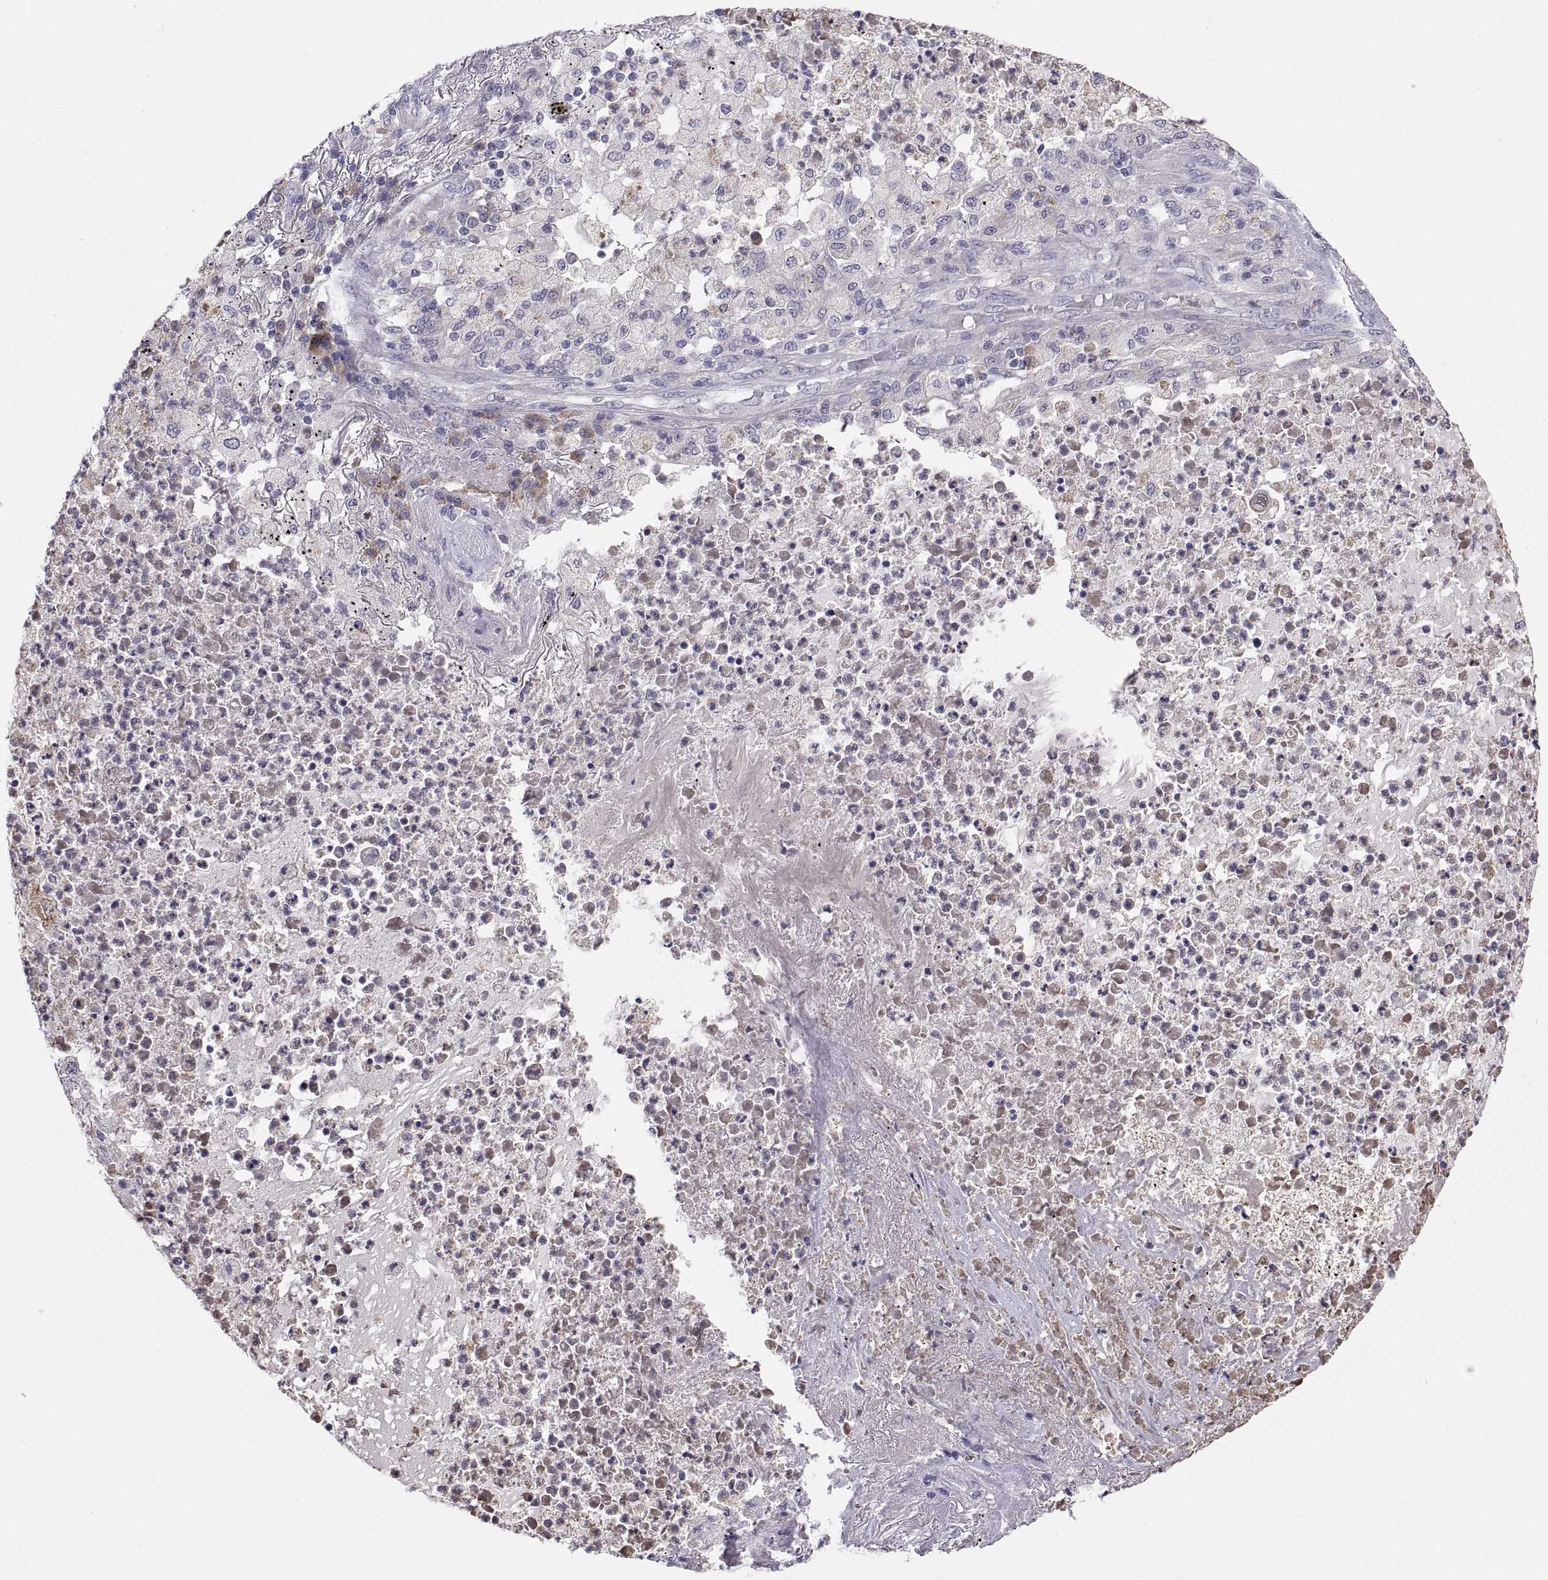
{"staining": {"intensity": "negative", "quantity": "none", "location": "none"}, "tissue": "lung cancer", "cell_type": "Tumor cells", "image_type": "cancer", "snomed": [{"axis": "morphology", "description": "Adenocarcinoma, NOS"}, {"axis": "topography", "description": "Lung"}], "caption": "Micrograph shows no protein staining in tumor cells of lung cancer (adenocarcinoma) tissue.", "gene": "PKP1", "patient": {"sex": "female", "age": 73}}